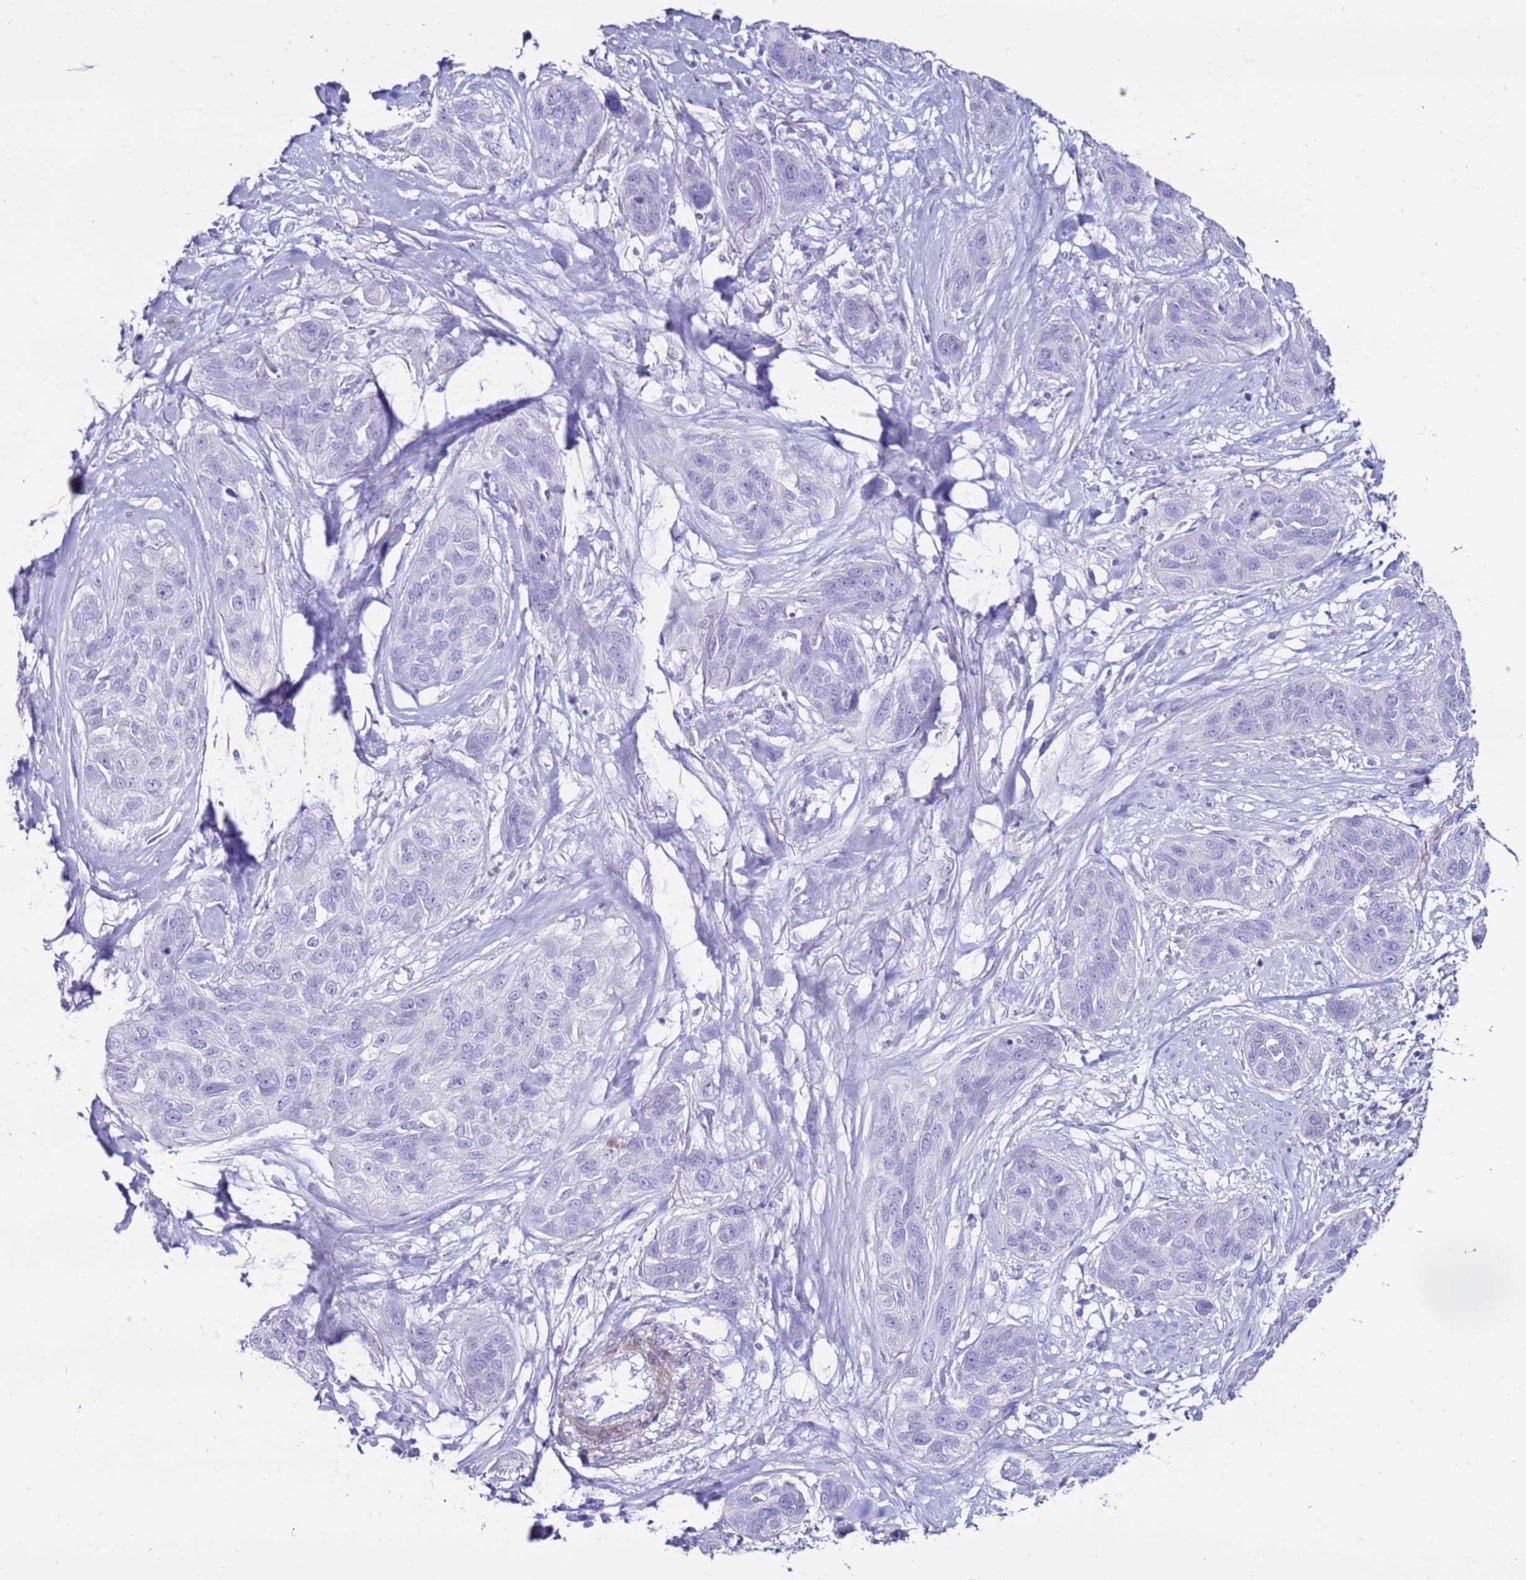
{"staining": {"intensity": "negative", "quantity": "none", "location": "none"}, "tissue": "lung cancer", "cell_type": "Tumor cells", "image_type": "cancer", "snomed": [{"axis": "morphology", "description": "Squamous cell carcinoma, NOS"}, {"axis": "topography", "description": "Lung"}], "caption": "Immunohistochemistry histopathology image of neoplastic tissue: lung cancer (squamous cell carcinoma) stained with DAB displays no significant protein expression in tumor cells.", "gene": "CLEC4M", "patient": {"sex": "female", "age": 70}}